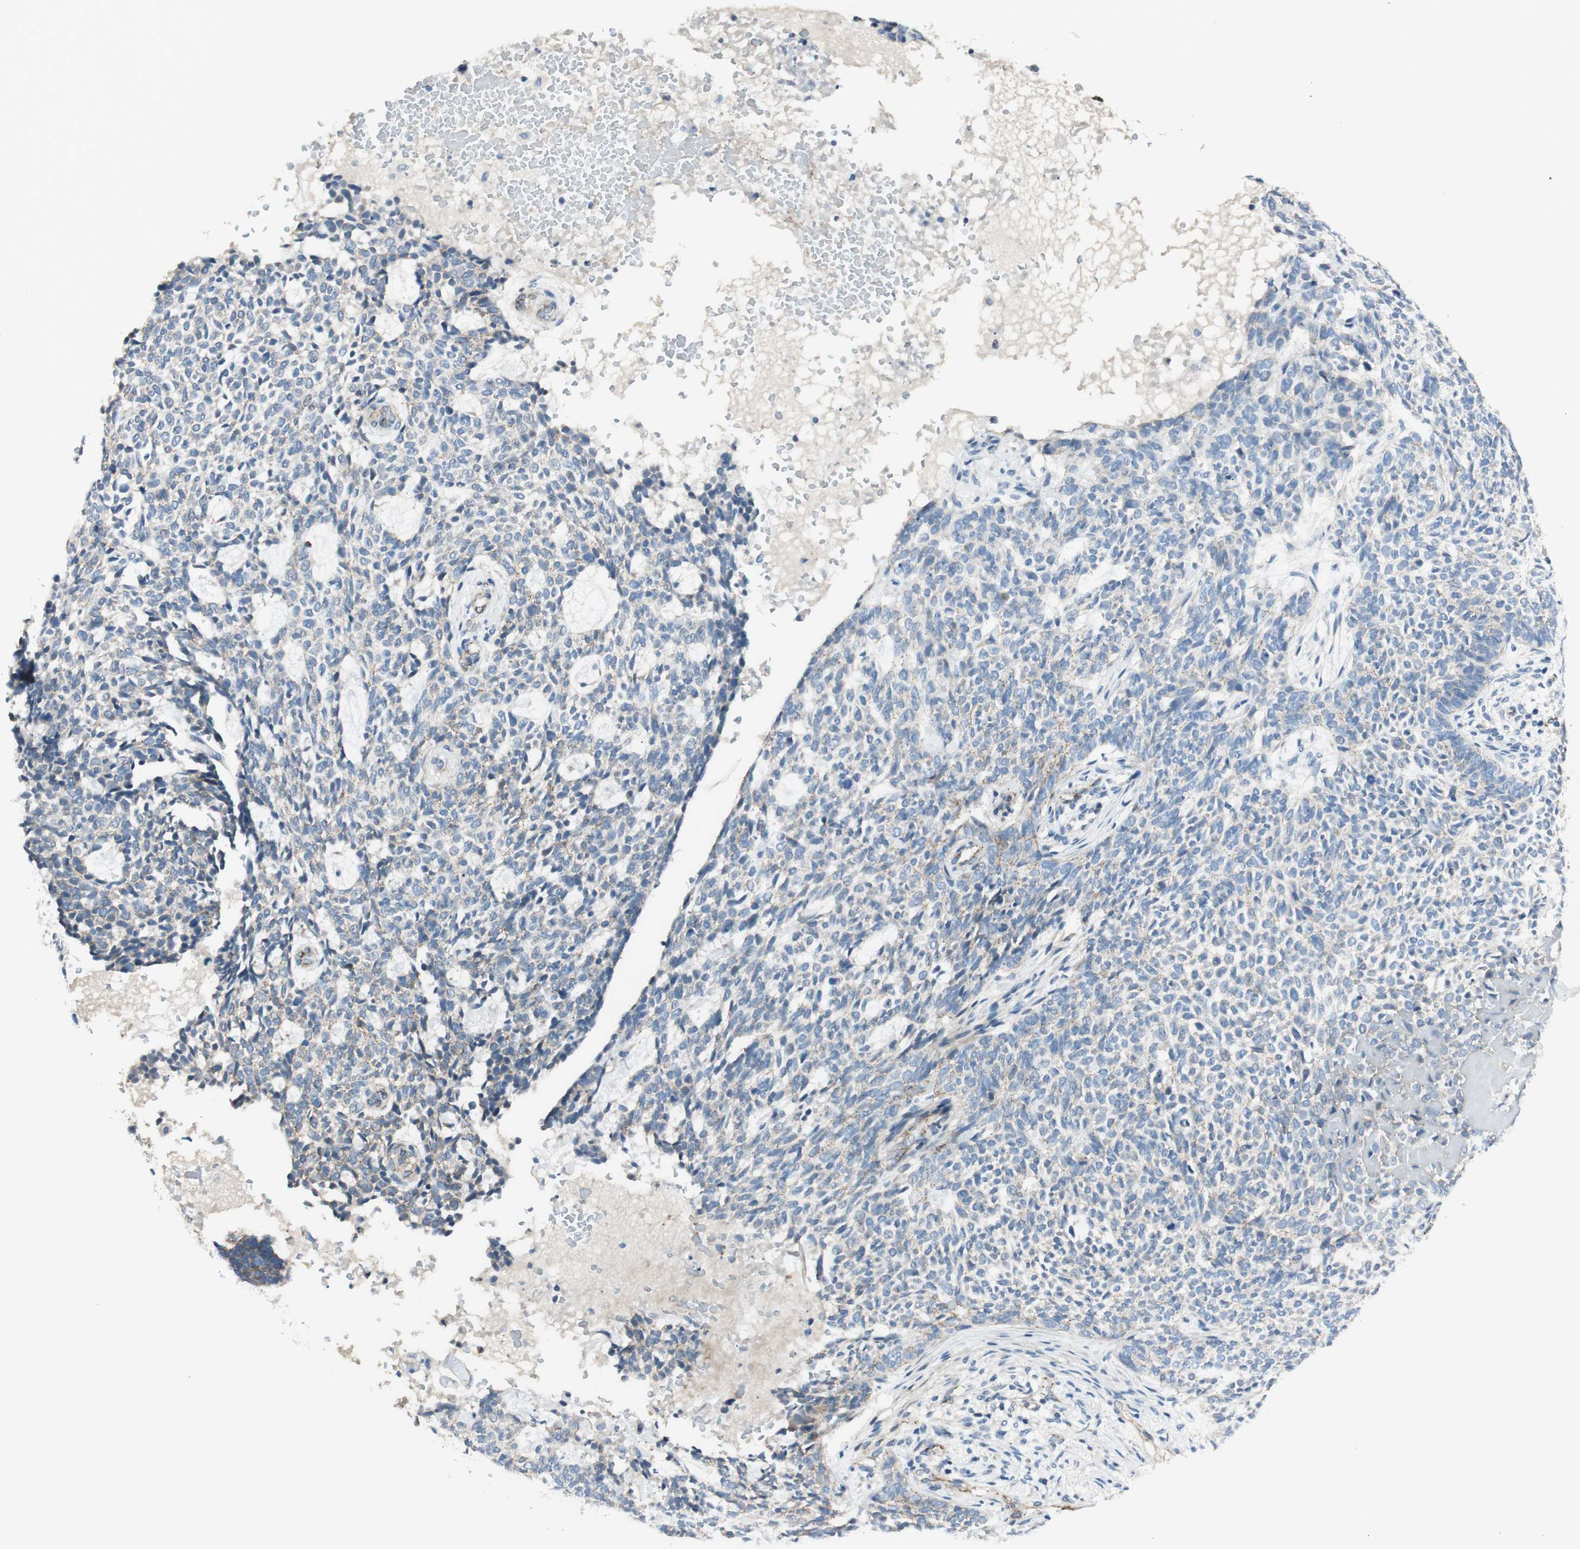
{"staining": {"intensity": "negative", "quantity": "none", "location": "none"}, "tissue": "skin cancer", "cell_type": "Tumor cells", "image_type": "cancer", "snomed": [{"axis": "morphology", "description": "Basal cell carcinoma"}, {"axis": "topography", "description": "Skin"}], "caption": "This is a histopathology image of immunohistochemistry staining of skin cancer (basal cell carcinoma), which shows no positivity in tumor cells.", "gene": "TJP1", "patient": {"sex": "male", "age": 87}}